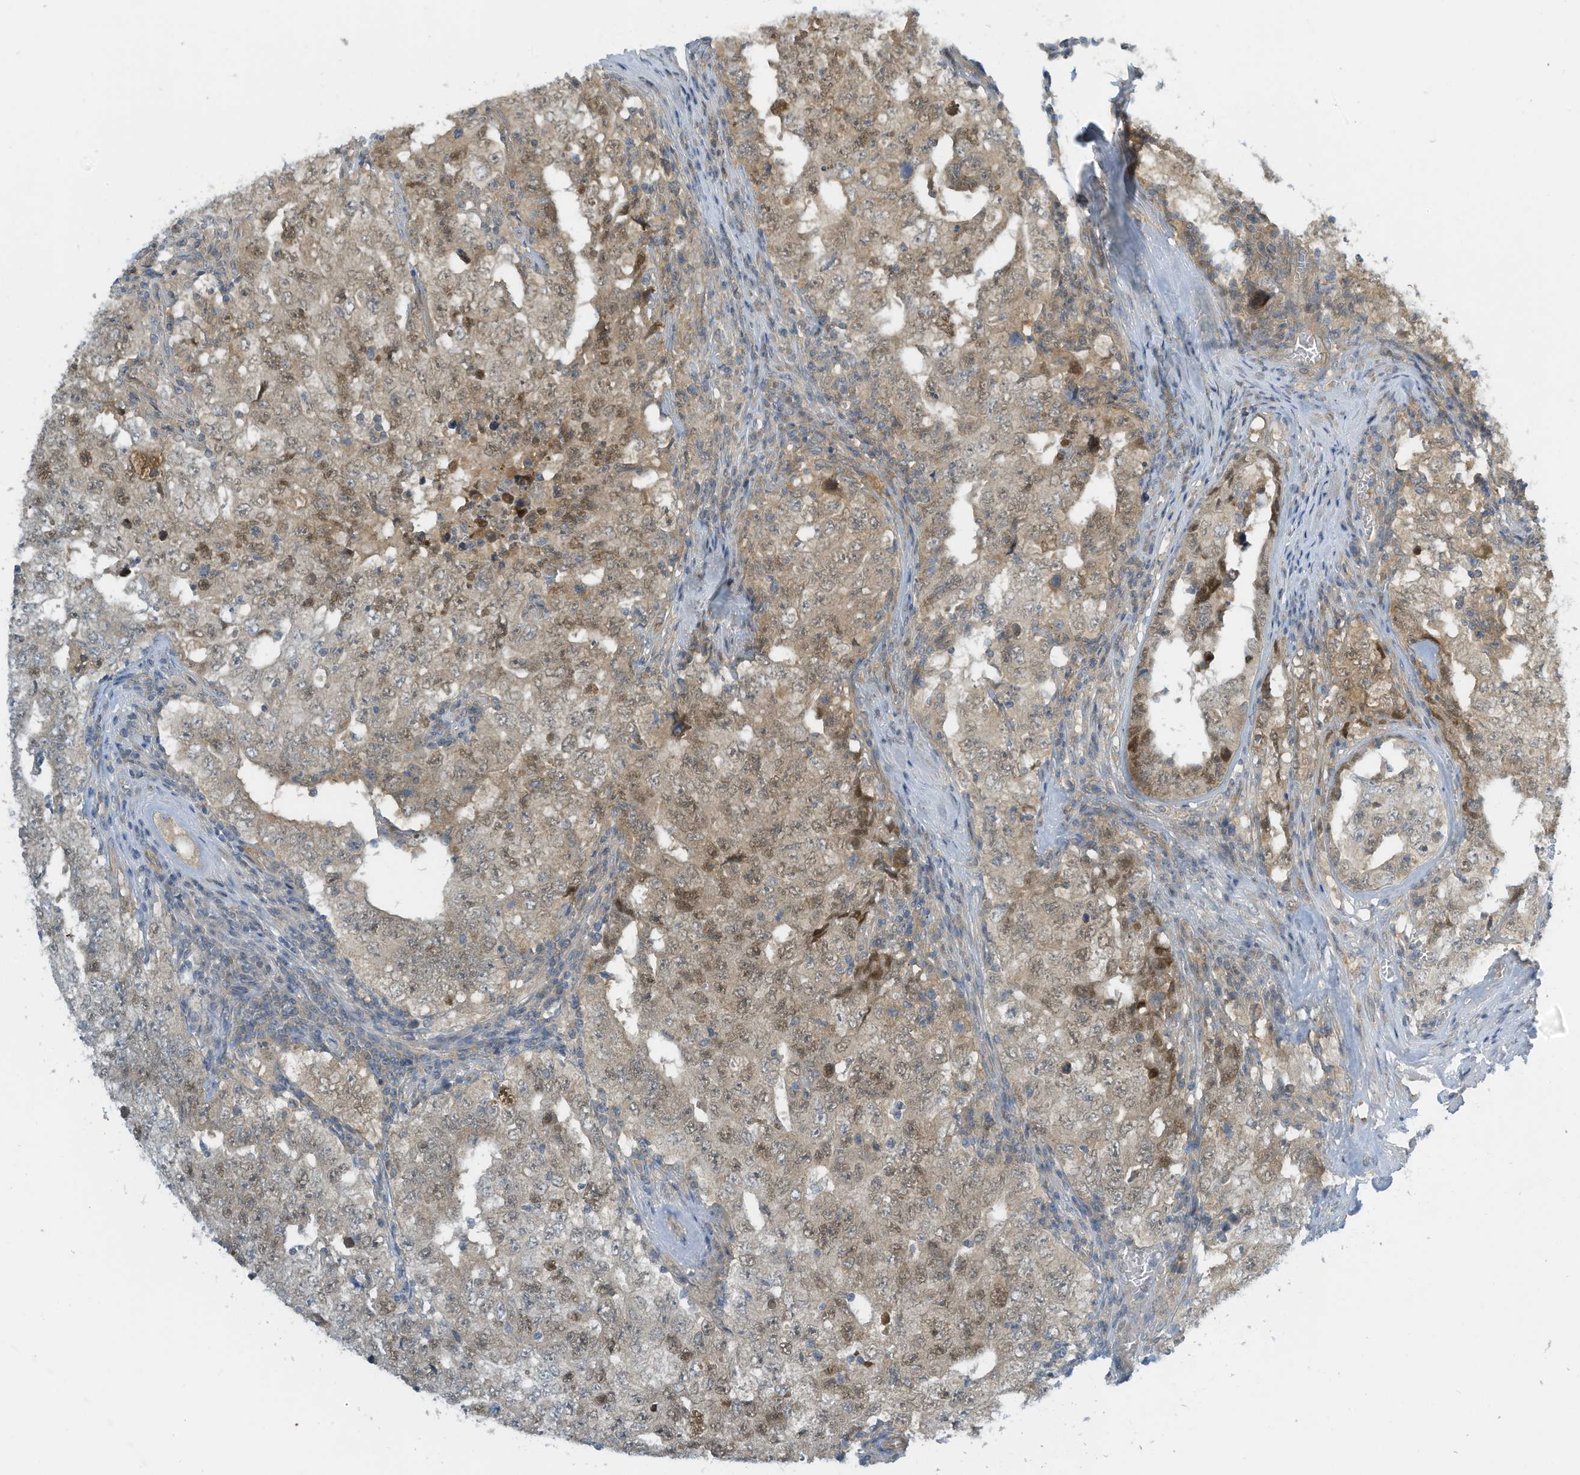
{"staining": {"intensity": "weak", "quantity": "<25%", "location": "nuclear"}, "tissue": "testis cancer", "cell_type": "Tumor cells", "image_type": "cancer", "snomed": [{"axis": "morphology", "description": "Carcinoma, Embryonal, NOS"}, {"axis": "topography", "description": "Testis"}], "caption": "Image shows no significant protein expression in tumor cells of testis cancer (embryonal carcinoma).", "gene": "FSD1L", "patient": {"sex": "male", "age": 26}}